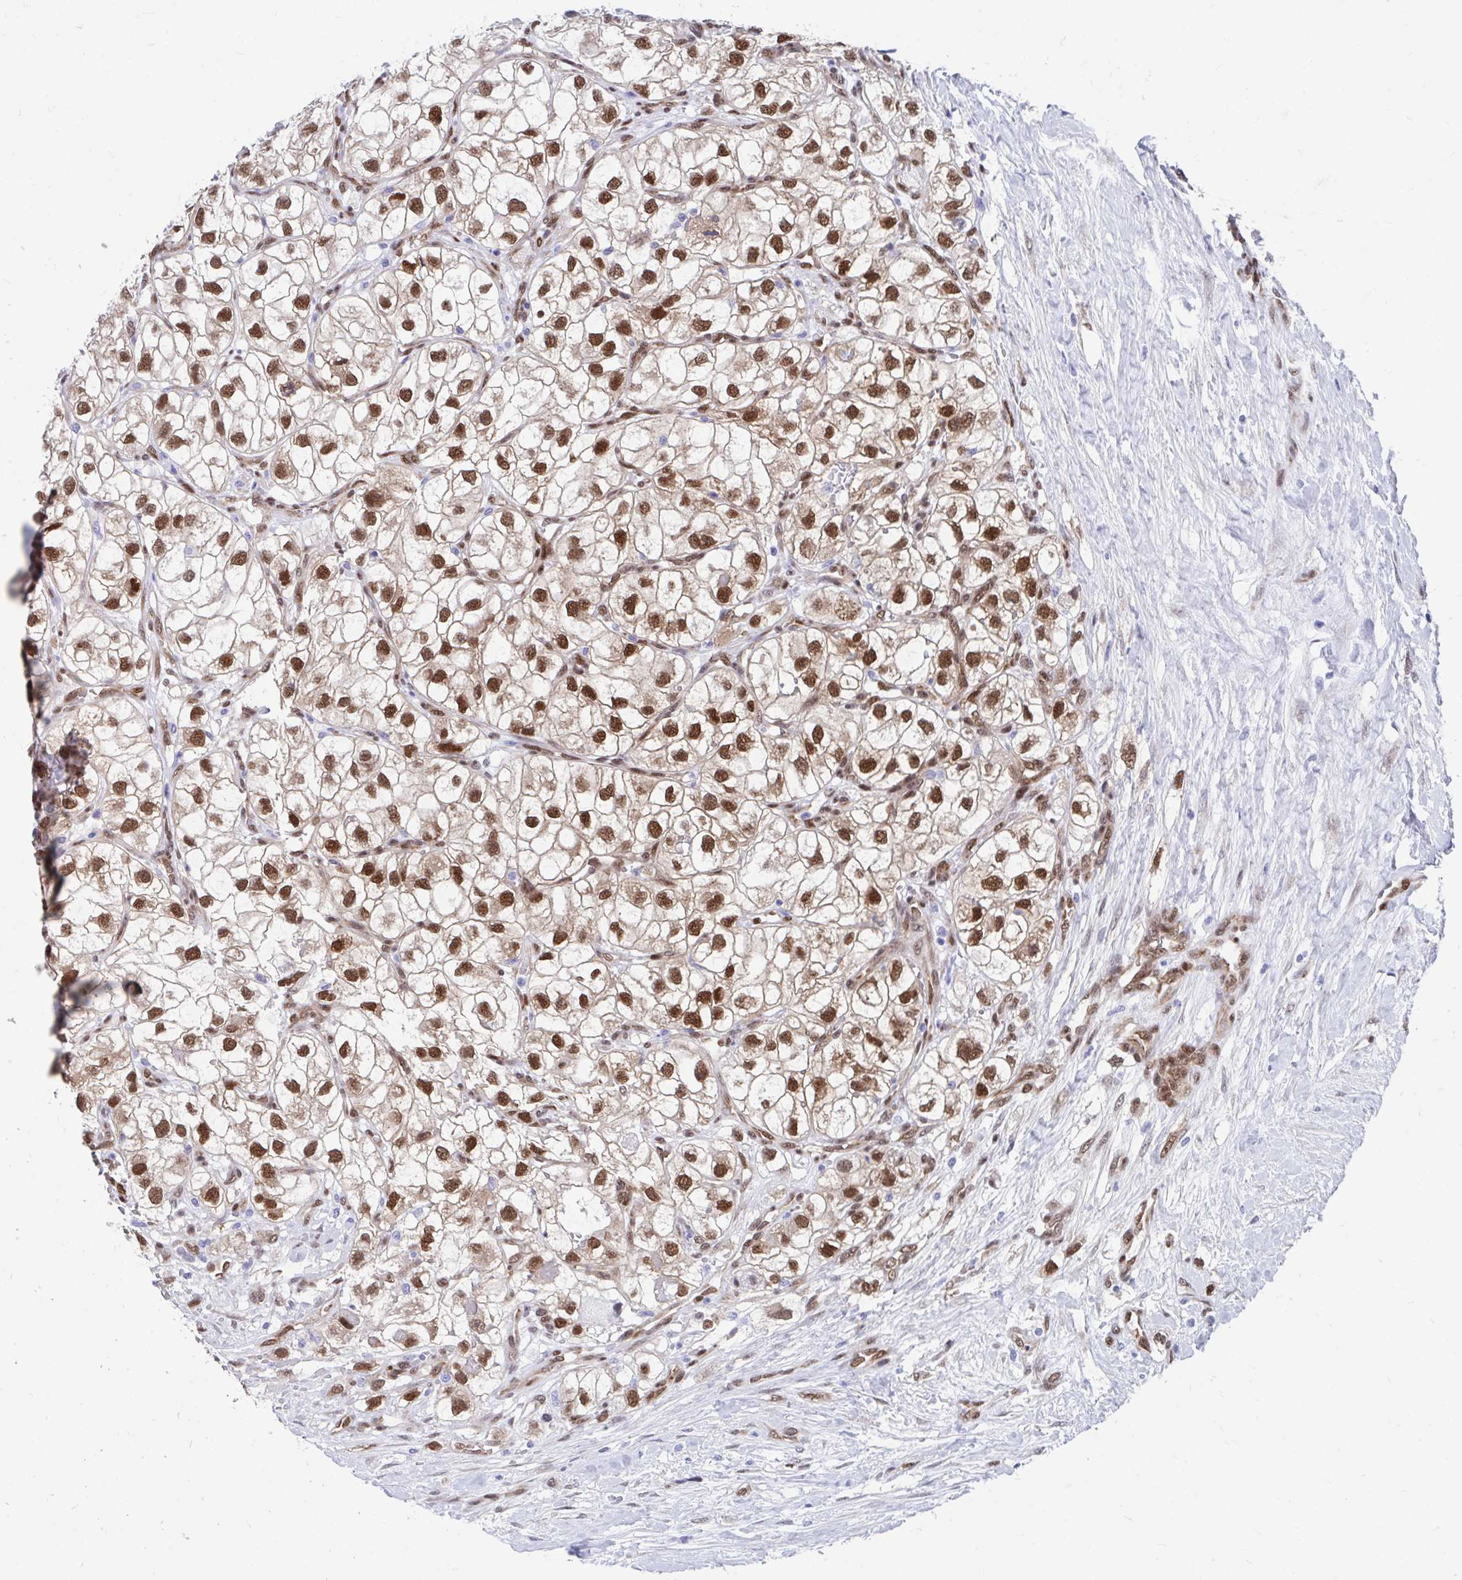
{"staining": {"intensity": "strong", "quantity": ">75%", "location": "cytoplasmic/membranous,nuclear"}, "tissue": "renal cancer", "cell_type": "Tumor cells", "image_type": "cancer", "snomed": [{"axis": "morphology", "description": "Adenocarcinoma, NOS"}, {"axis": "topography", "description": "Kidney"}], "caption": "Renal cancer (adenocarcinoma) stained with DAB (3,3'-diaminobenzidine) IHC displays high levels of strong cytoplasmic/membranous and nuclear positivity in approximately >75% of tumor cells.", "gene": "RBPMS", "patient": {"sex": "male", "age": 59}}